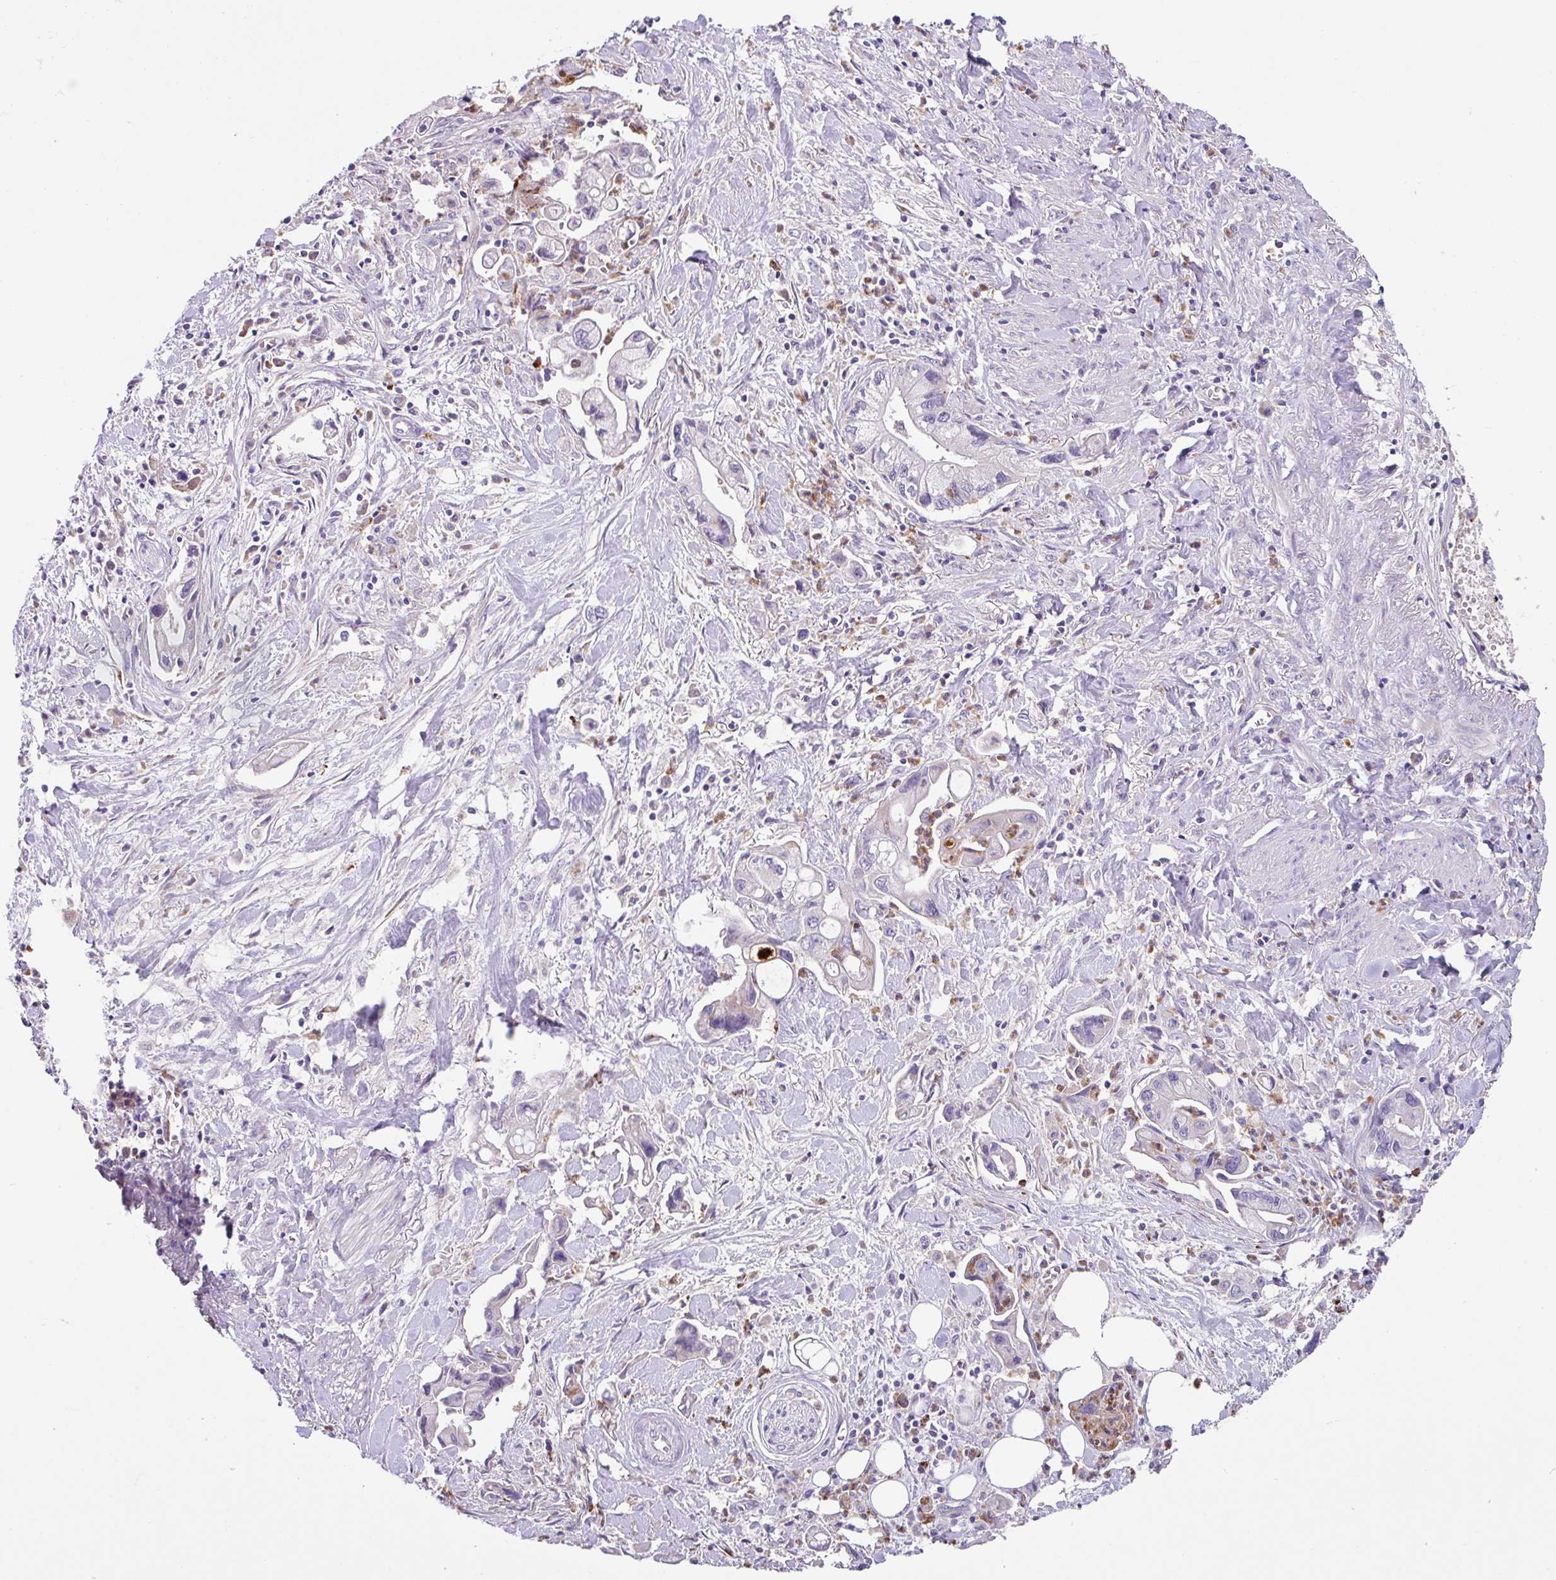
{"staining": {"intensity": "negative", "quantity": "none", "location": "none"}, "tissue": "pancreatic cancer", "cell_type": "Tumor cells", "image_type": "cancer", "snomed": [{"axis": "morphology", "description": "Adenocarcinoma, NOS"}, {"axis": "topography", "description": "Pancreas"}], "caption": "Immunohistochemical staining of adenocarcinoma (pancreatic) exhibits no significant expression in tumor cells.", "gene": "CRISP3", "patient": {"sex": "male", "age": 61}}